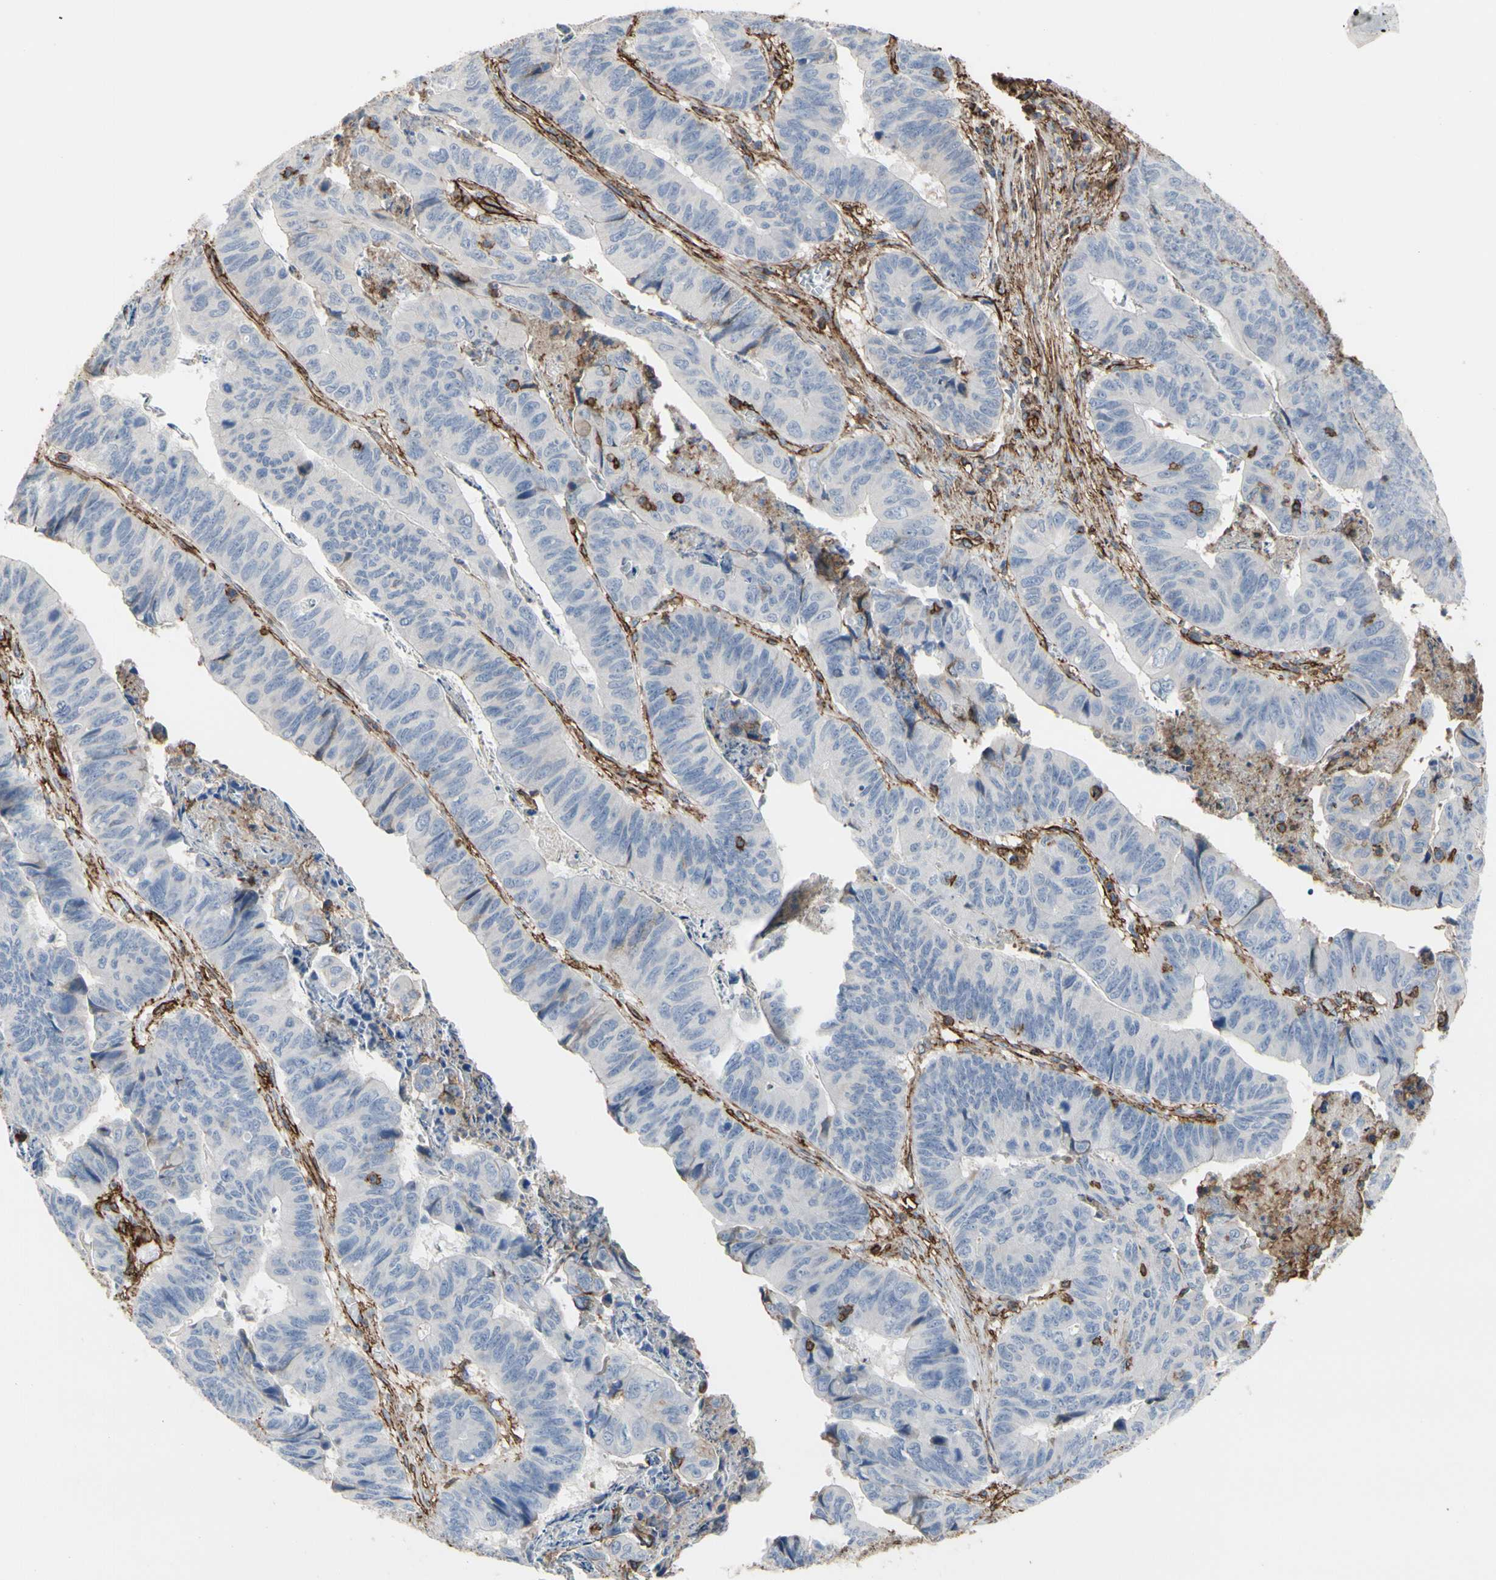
{"staining": {"intensity": "negative", "quantity": "none", "location": "none"}, "tissue": "stomach cancer", "cell_type": "Tumor cells", "image_type": "cancer", "snomed": [{"axis": "morphology", "description": "Adenocarcinoma, NOS"}, {"axis": "topography", "description": "Stomach, lower"}], "caption": "The image demonstrates no staining of tumor cells in adenocarcinoma (stomach).", "gene": "ANXA6", "patient": {"sex": "male", "age": 77}}